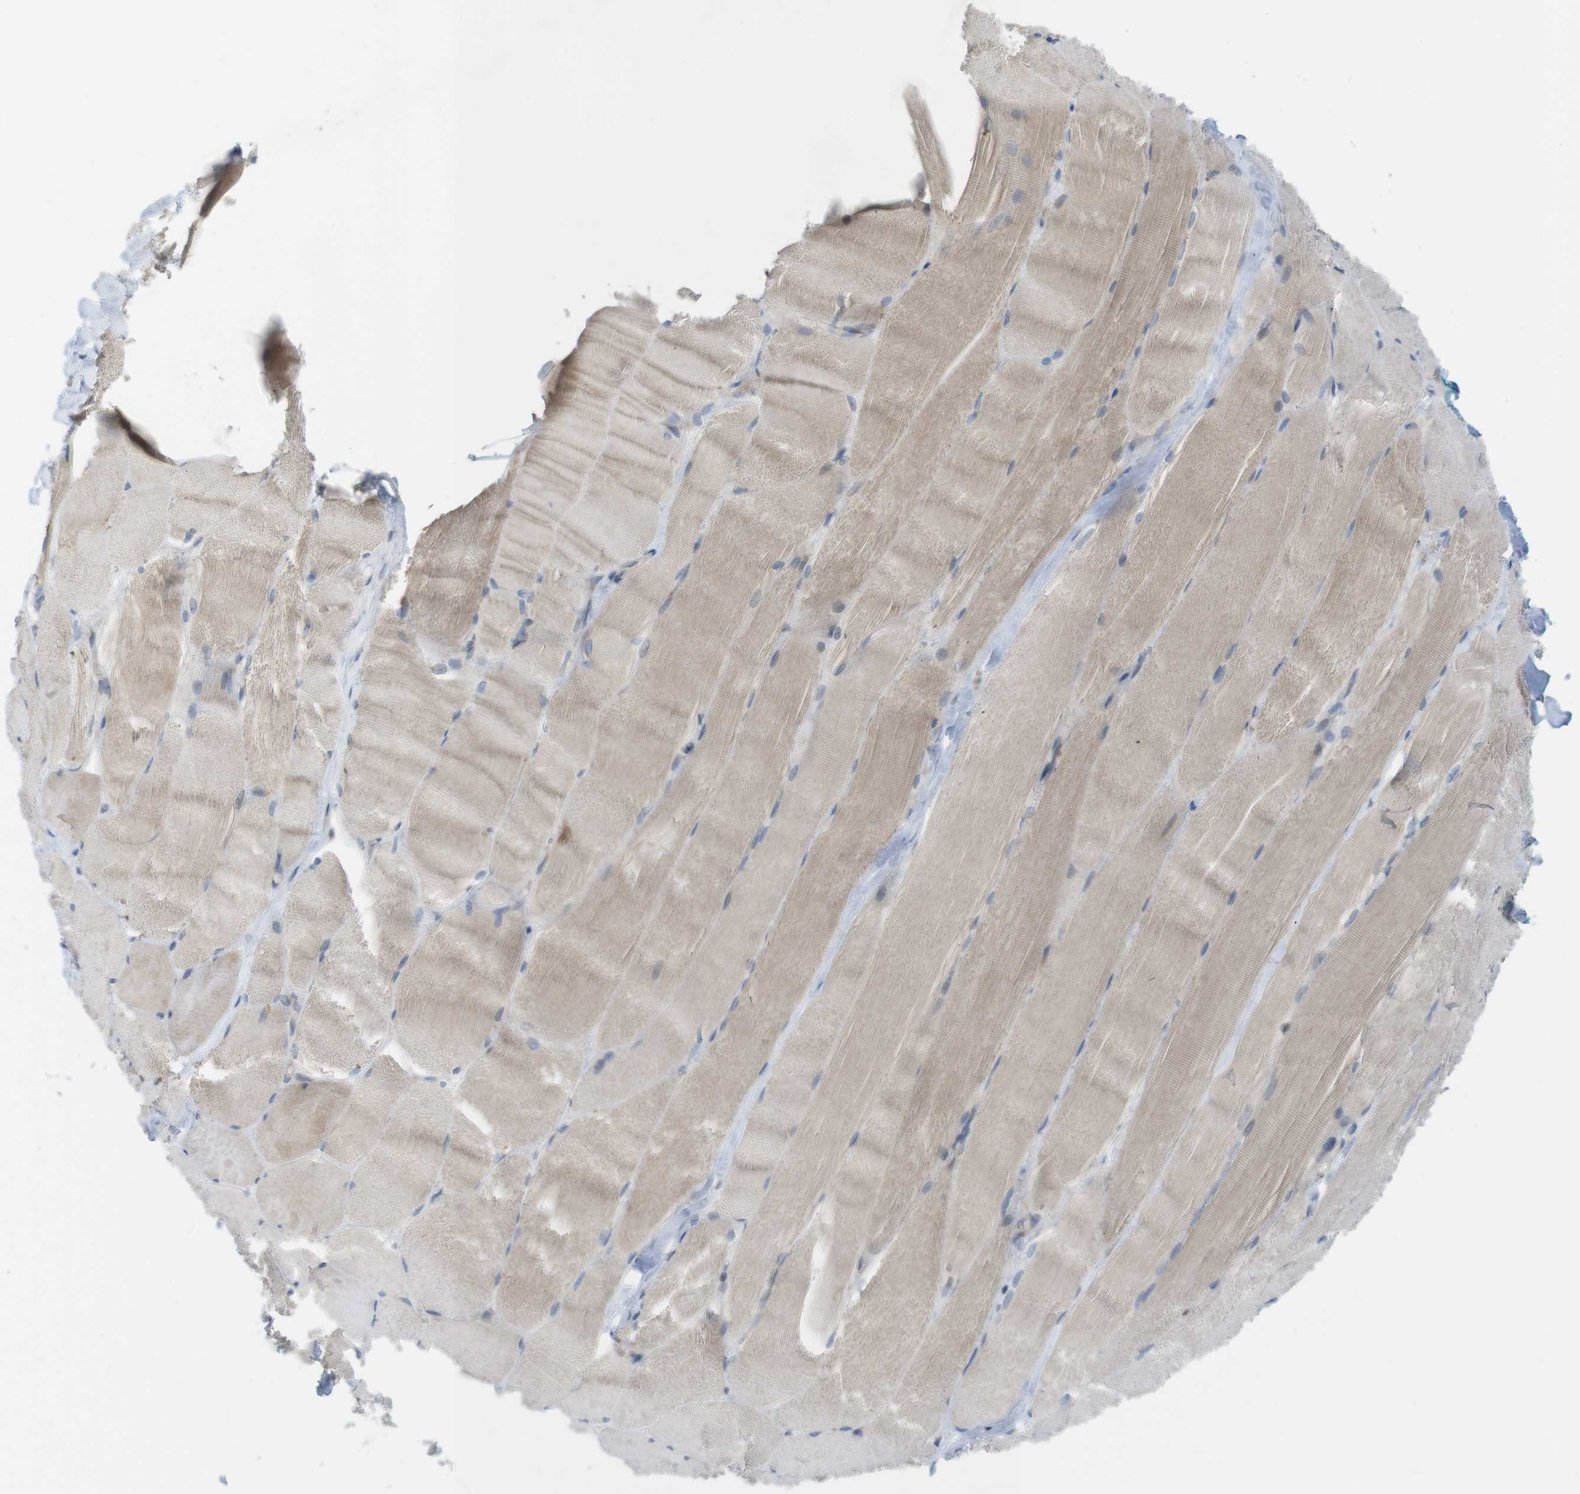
{"staining": {"intensity": "weak", "quantity": "25%-75%", "location": "cytoplasmic/membranous"}, "tissue": "skeletal muscle", "cell_type": "Myocytes", "image_type": "normal", "snomed": [{"axis": "morphology", "description": "Normal tissue, NOS"}, {"axis": "morphology", "description": "Squamous cell carcinoma, NOS"}, {"axis": "topography", "description": "Skeletal muscle"}], "caption": "Immunohistochemistry (IHC) staining of benign skeletal muscle, which reveals low levels of weak cytoplasmic/membranous expression in approximately 25%-75% of myocytes indicating weak cytoplasmic/membranous protein staining. The staining was performed using DAB (3,3'-diaminobenzidine) (brown) for protein detection and nuclei were counterstained in hematoxylin (blue).", "gene": "MARCHF1", "patient": {"sex": "male", "age": 51}}